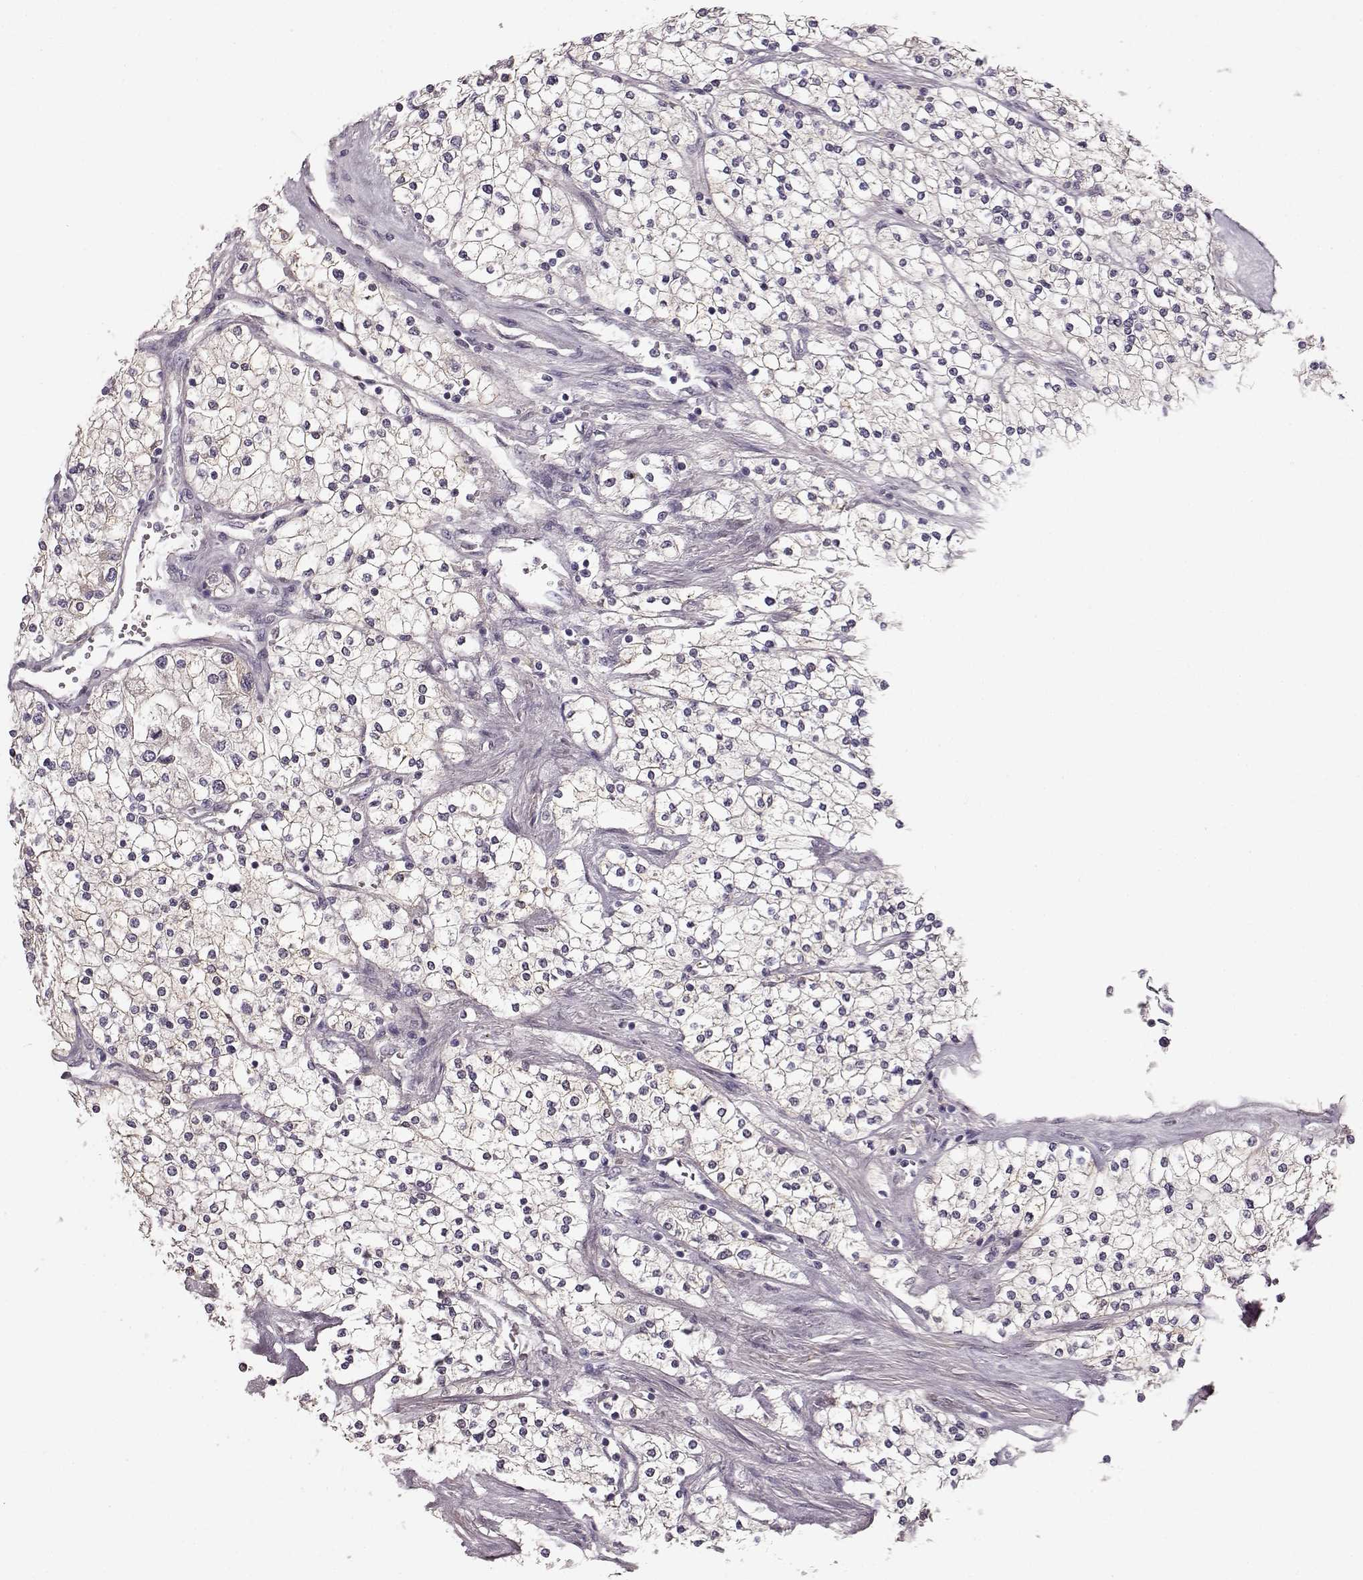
{"staining": {"intensity": "negative", "quantity": "none", "location": "none"}, "tissue": "renal cancer", "cell_type": "Tumor cells", "image_type": "cancer", "snomed": [{"axis": "morphology", "description": "Adenocarcinoma, NOS"}, {"axis": "topography", "description": "Kidney"}], "caption": "This image is of adenocarcinoma (renal) stained with IHC to label a protein in brown with the nuclei are counter-stained blue. There is no positivity in tumor cells.", "gene": "MTR", "patient": {"sex": "male", "age": 80}}